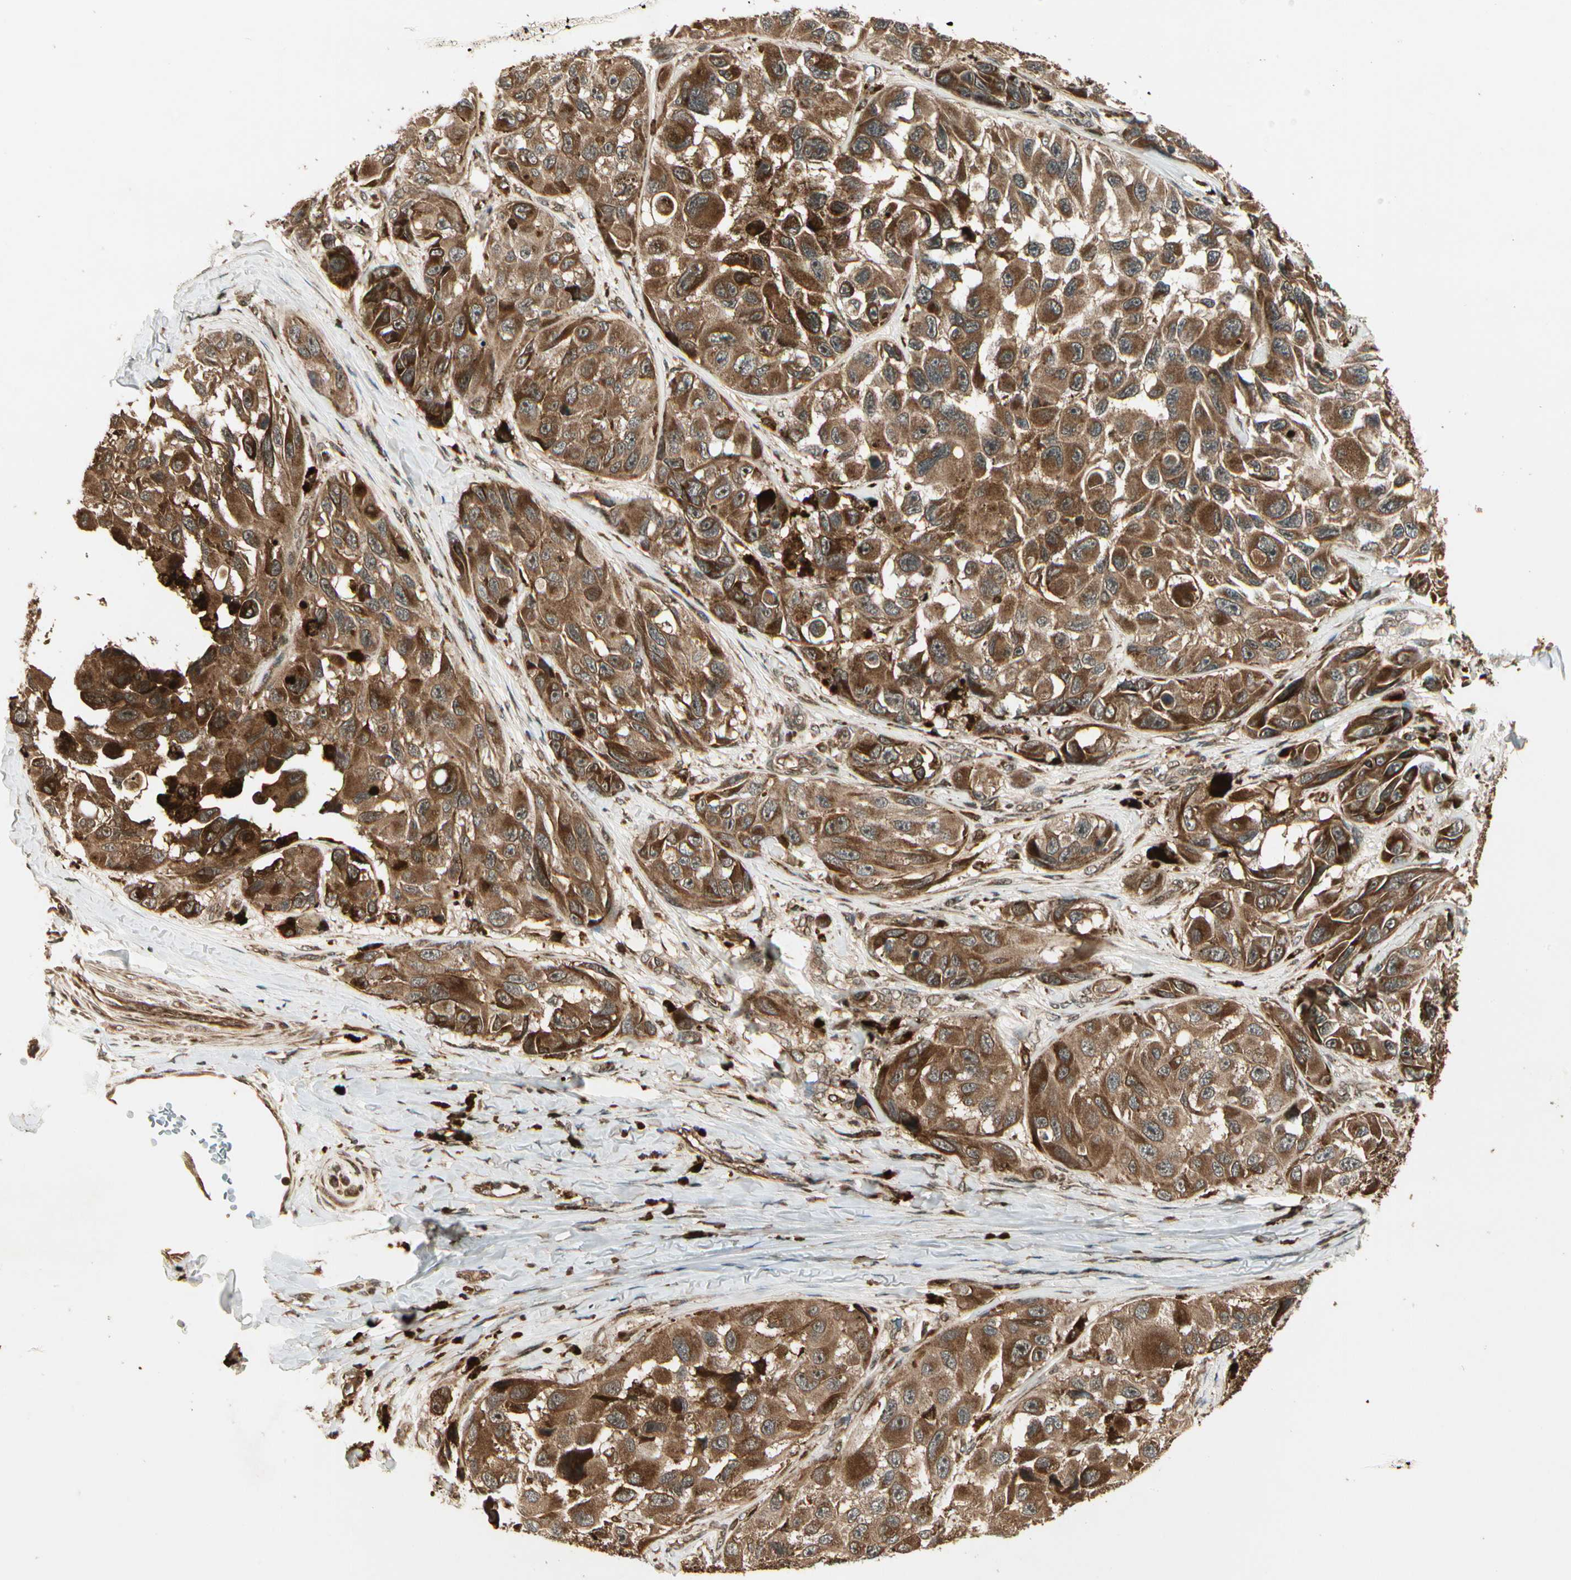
{"staining": {"intensity": "moderate", "quantity": ">75%", "location": "cytoplasmic/membranous"}, "tissue": "melanoma", "cell_type": "Tumor cells", "image_type": "cancer", "snomed": [{"axis": "morphology", "description": "Malignant melanoma, NOS"}, {"axis": "topography", "description": "Skin"}], "caption": "Melanoma stained with IHC displays moderate cytoplasmic/membranous positivity in about >75% of tumor cells.", "gene": "GLUL", "patient": {"sex": "female", "age": 73}}